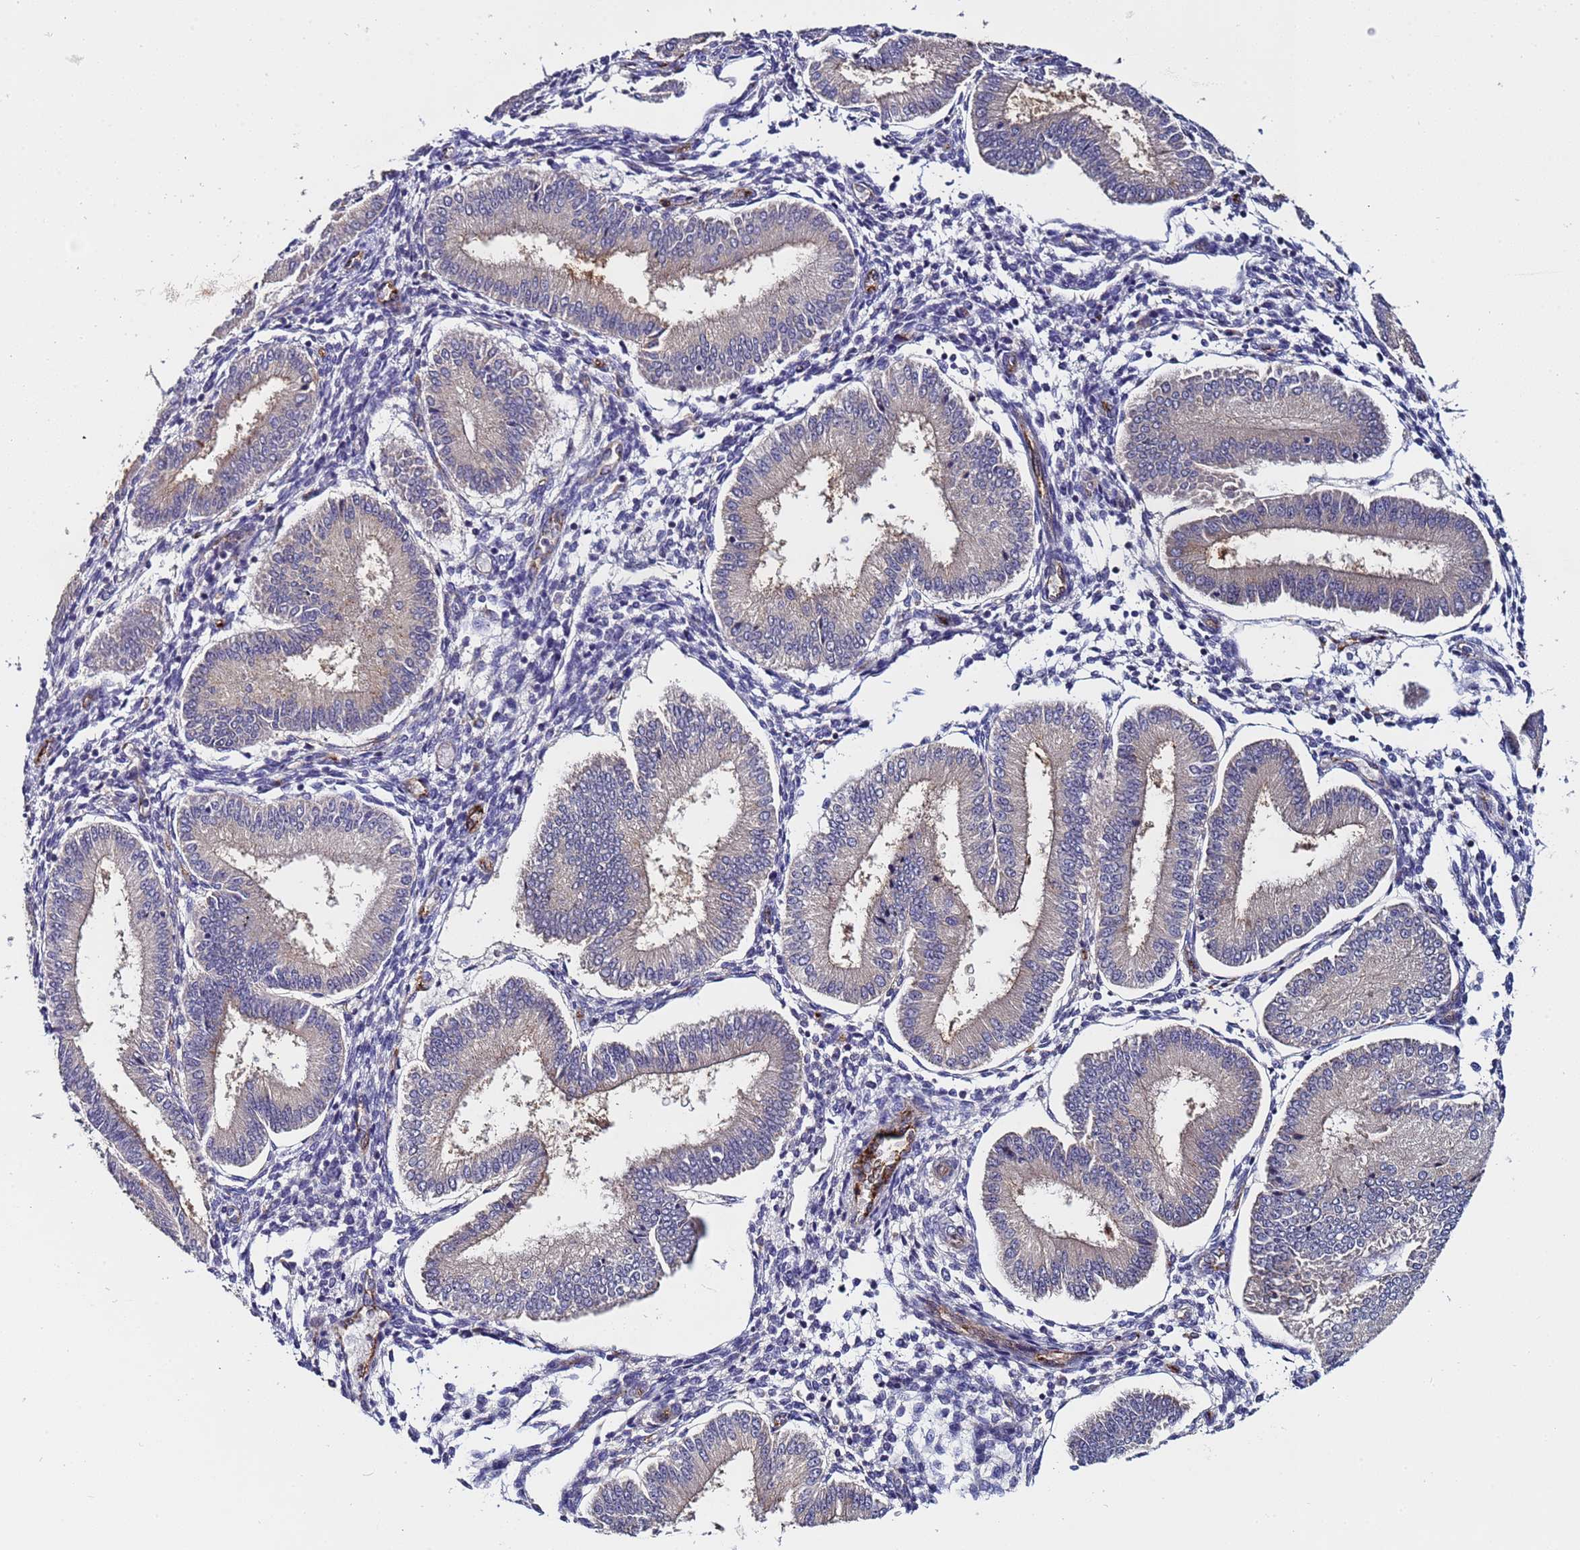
{"staining": {"intensity": "weak", "quantity": "<25%", "location": "cytoplasmic/membranous"}, "tissue": "endometrium", "cell_type": "Cells in endometrial stroma", "image_type": "normal", "snomed": [{"axis": "morphology", "description": "Normal tissue, NOS"}, {"axis": "topography", "description": "Endometrium"}], "caption": "Immunohistochemistry (IHC) micrograph of normal endometrium: endometrium stained with DAB exhibits no significant protein expression in cells in endometrial stroma.", "gene": "ZNF248", "patient": {"sex": "female", "age": 39}}